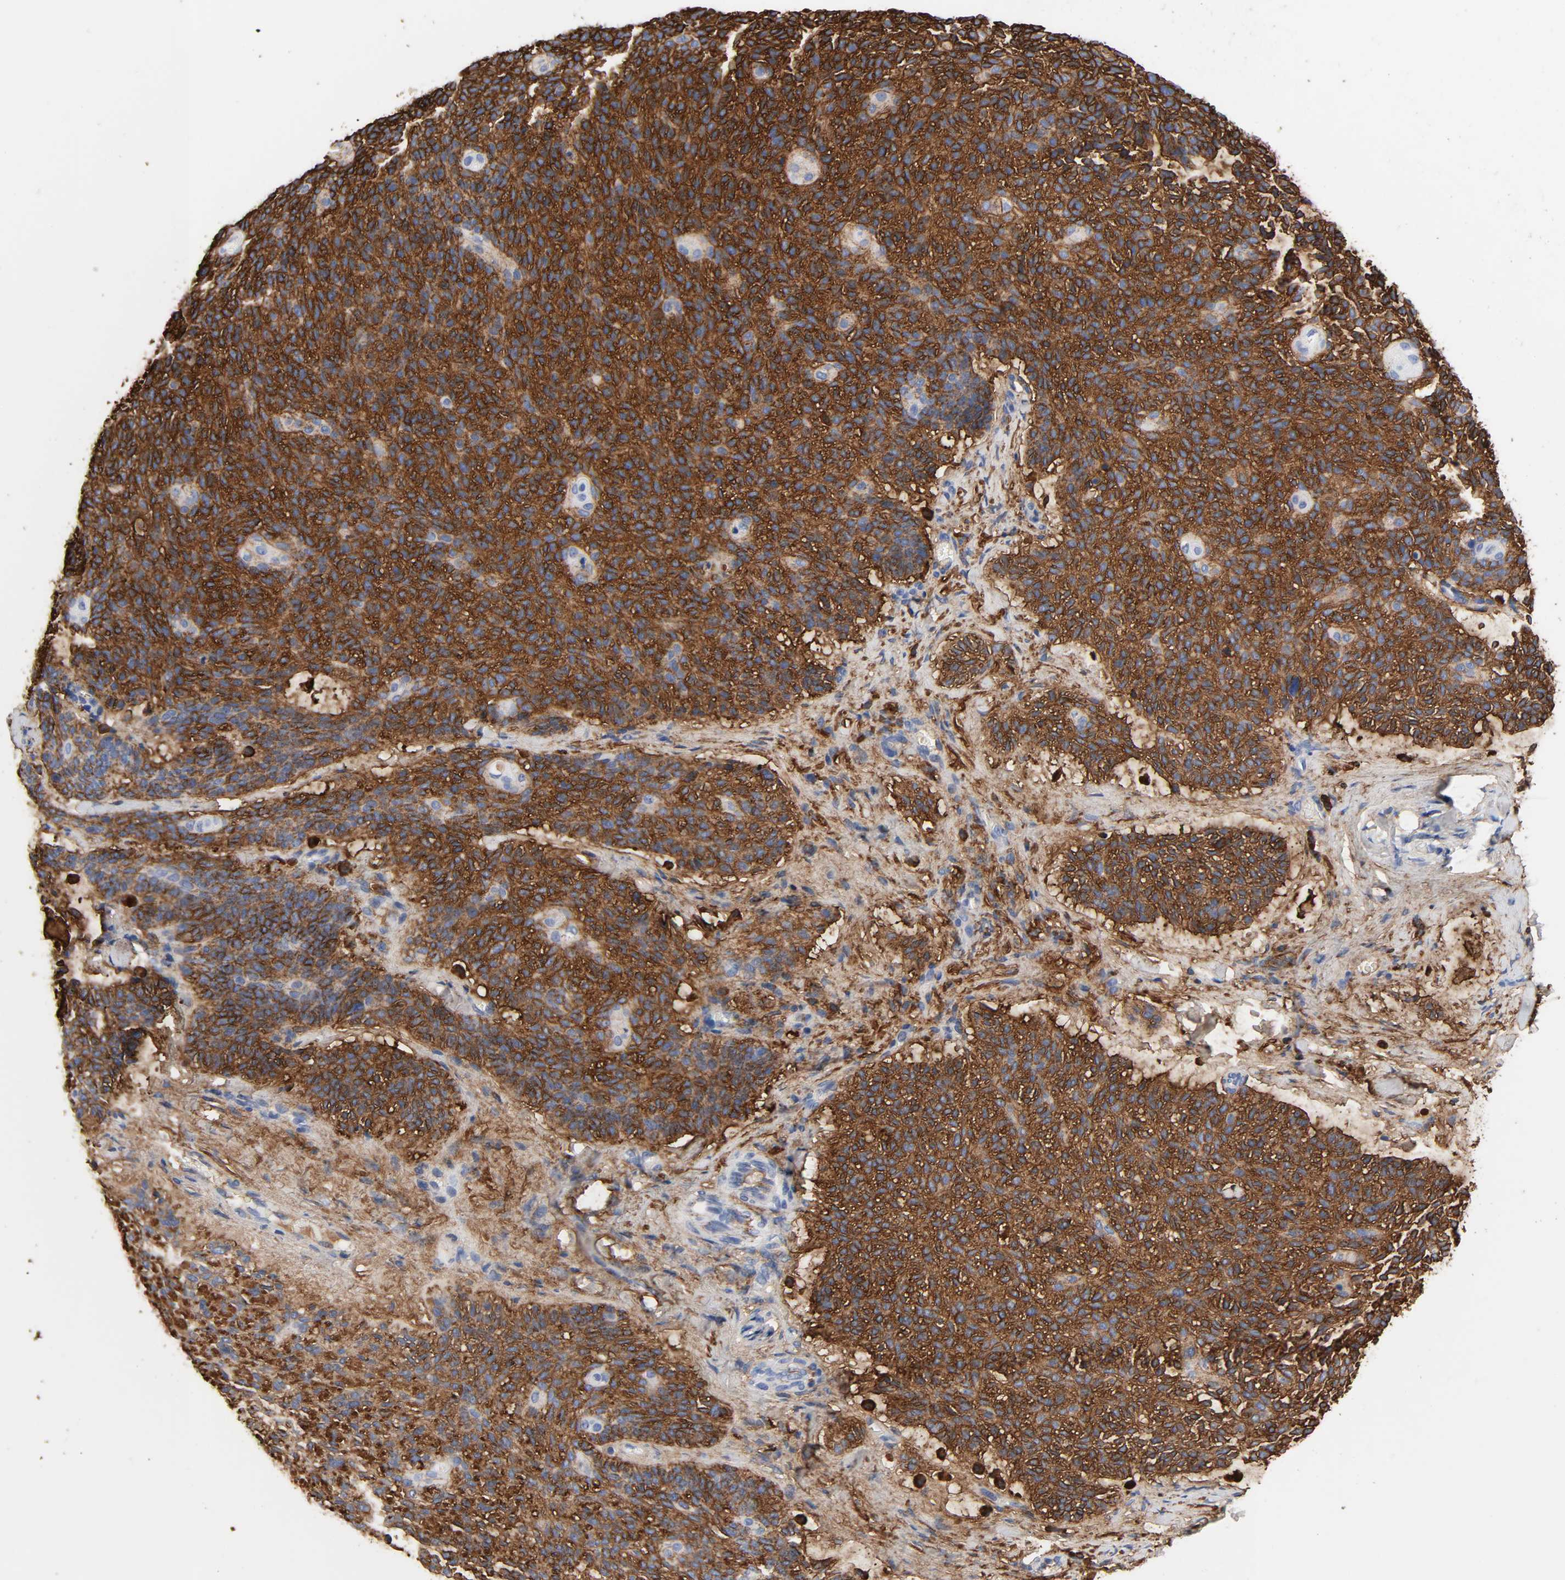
{"staining": {"intensity": "strong", "quantity": ">75%", "location": "cytoplasmic/membranous"}, "tissue": "skin cancer", "cell_type": "Tumor cells", "image_type": "cancer", "snomed": [{"axis": "morphology", "description": "Normal tissue, NOS"}, {"axis": "morphology", "description": "Basal cell carcinoma"}, {"axis": "topography", "description": "Skin"}], "caption": "There is high levels of strong cytoplasmic/membranous expression in tumor cells of skin cancer (basal cell carcinoma), as demonstrated by immunohistochemical staining (brown color).", "gene": "FBLN1", "patient": {"sex": "female", "age": 70}}